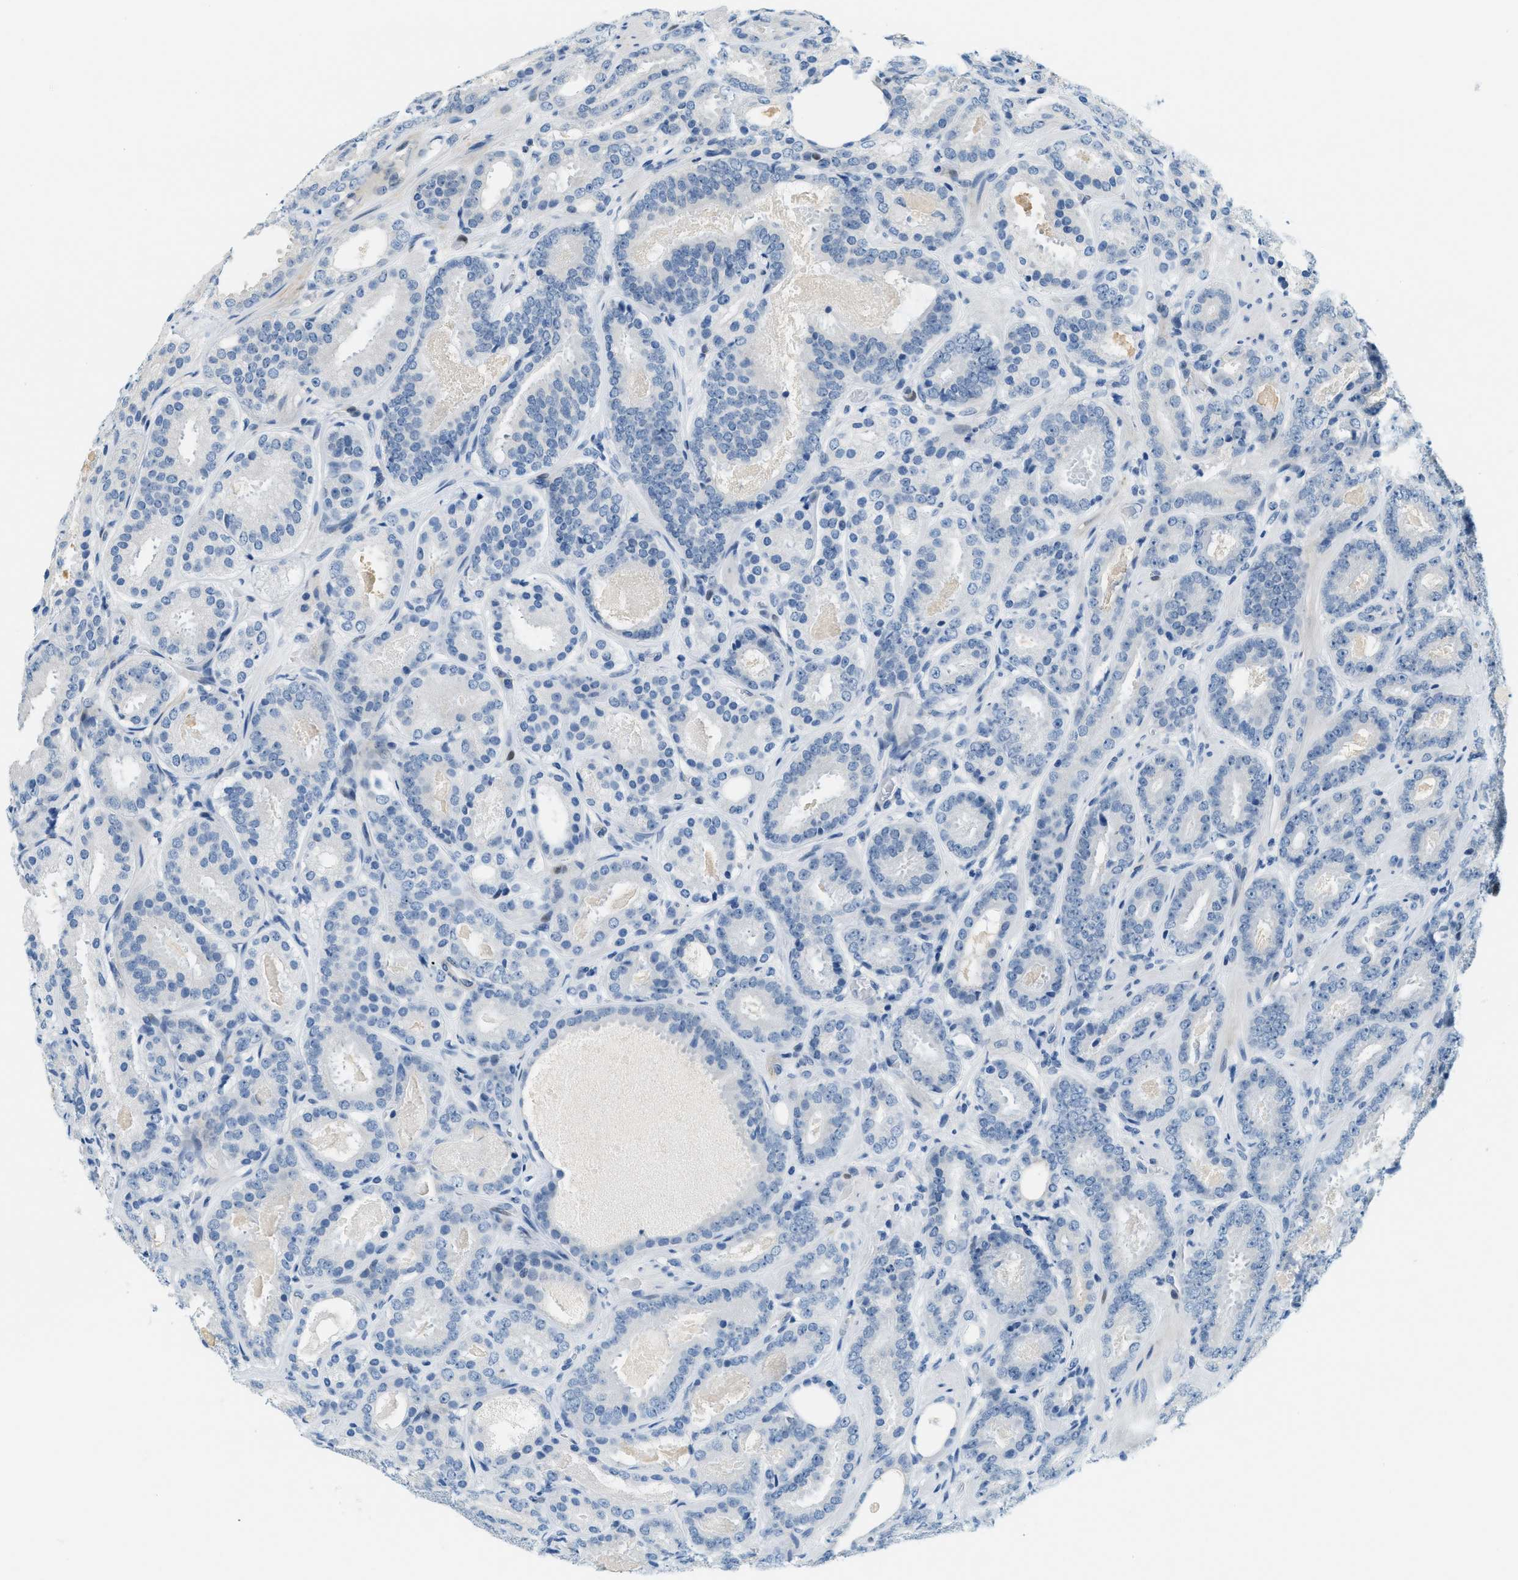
{"staining": {"intensity": "negative", "quantity": "none", "location": "none"}, "tissue": "prostate cancer", "cell_type": "Tumor cells", "image_type": "cancer", "snomed": [{"axis": "morphology", "description": "Adenocarcinoma, Low grade"}, {"axis": "topography", "description": "Prostate"}], "caption": "Immunohistochemistry (IHC) histopathology image of low-grade adenocarcinoma (prostate) stained for a protein (brown), which shows no staining in tumor cells.", "gene": "CYP4X1", "patient": {"sex": "male", "age": 69}}